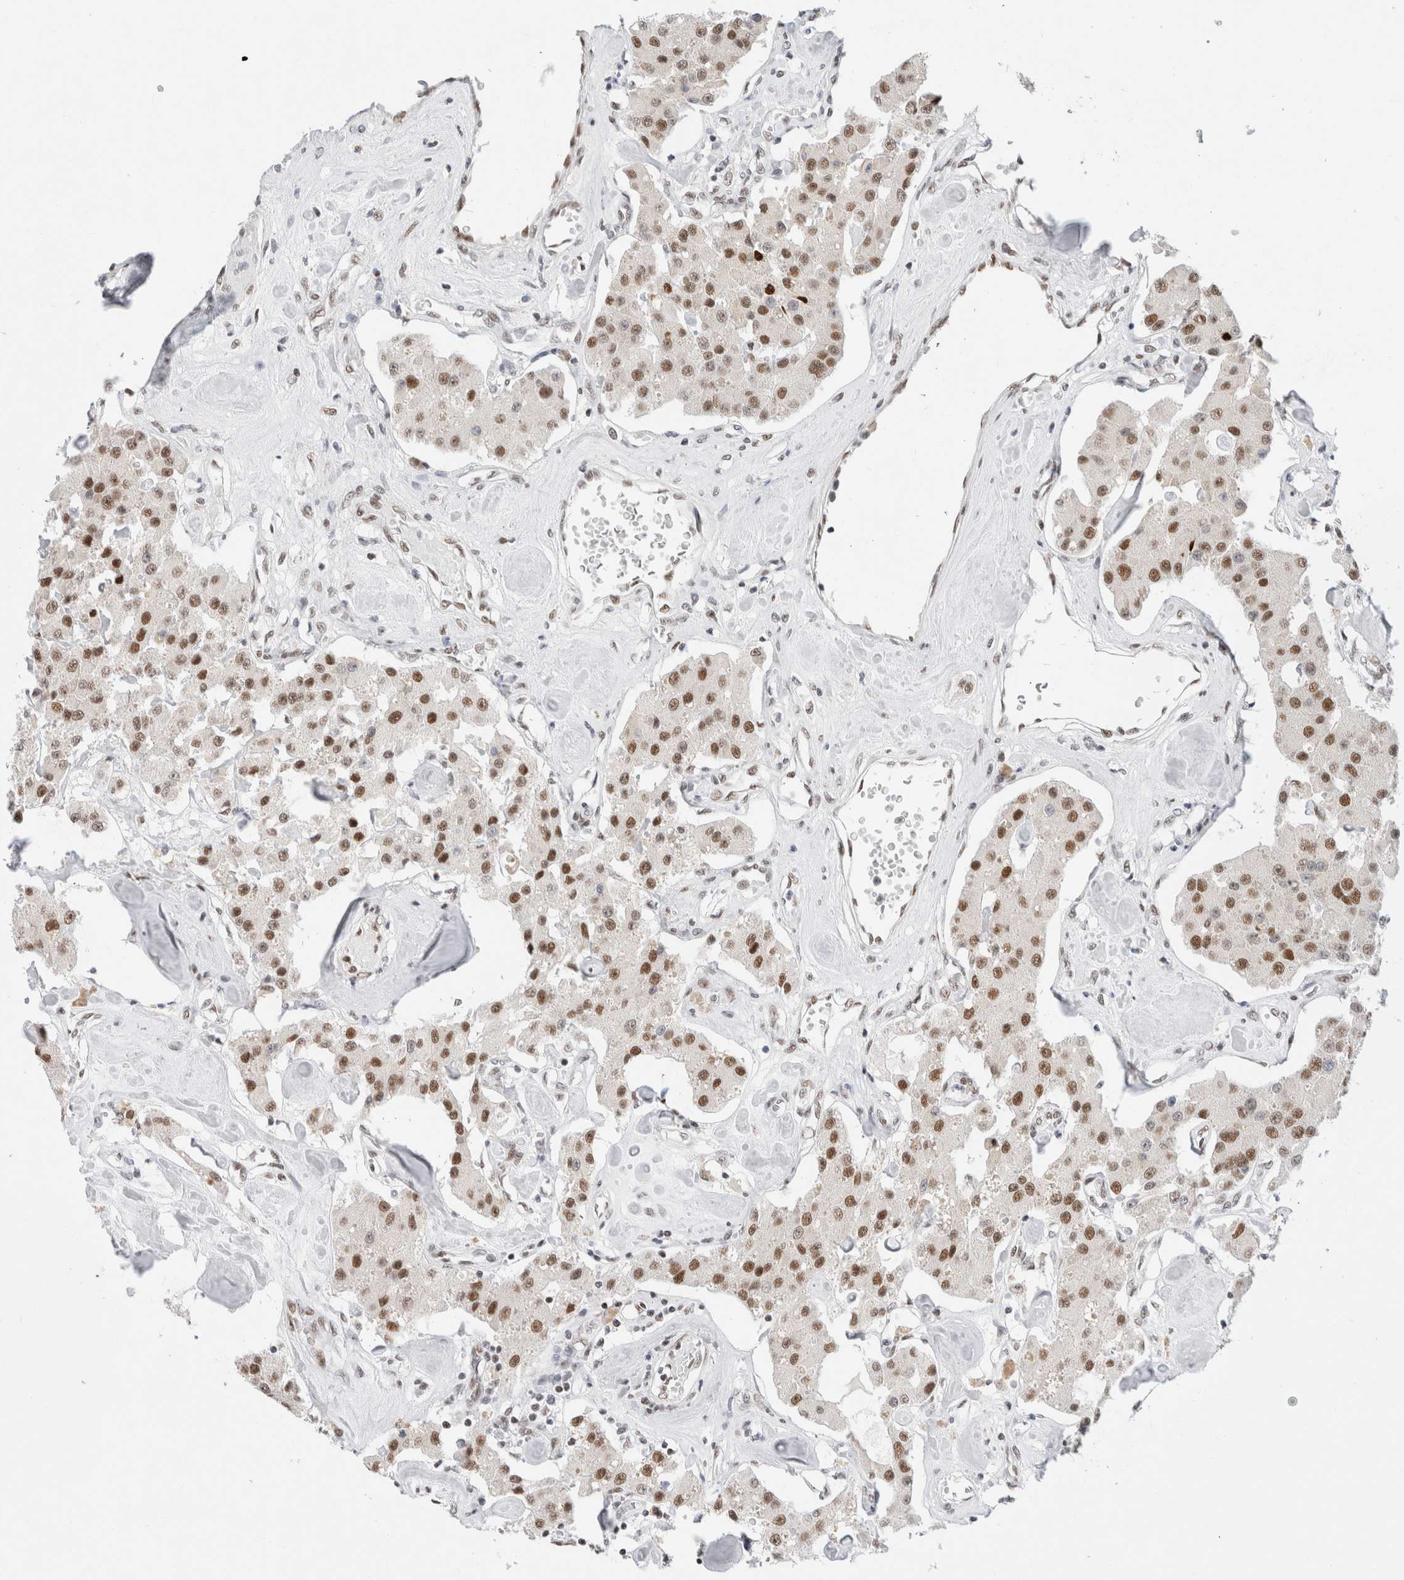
{"staining": {"intensity": "moderate", "quantity": ">75%", "location": "nuclear"}, "tissue": "carcinoid", "cell_type": "Tumor cells", "image_type": "cancer", "snomed": [{"axis": "morphology", "description": "Carcinoid, malignant, NOS"}, {"axis": "topography", "description": "Pancreas"}], "caption": "Malignant carcinoid was stained to show a protein in brown. There is medium levels of moderate nuclear positivity in approximately >75% of tumor cells.", "gene": "COPS7A", "patient": {"sex": "male", "age": 41}}